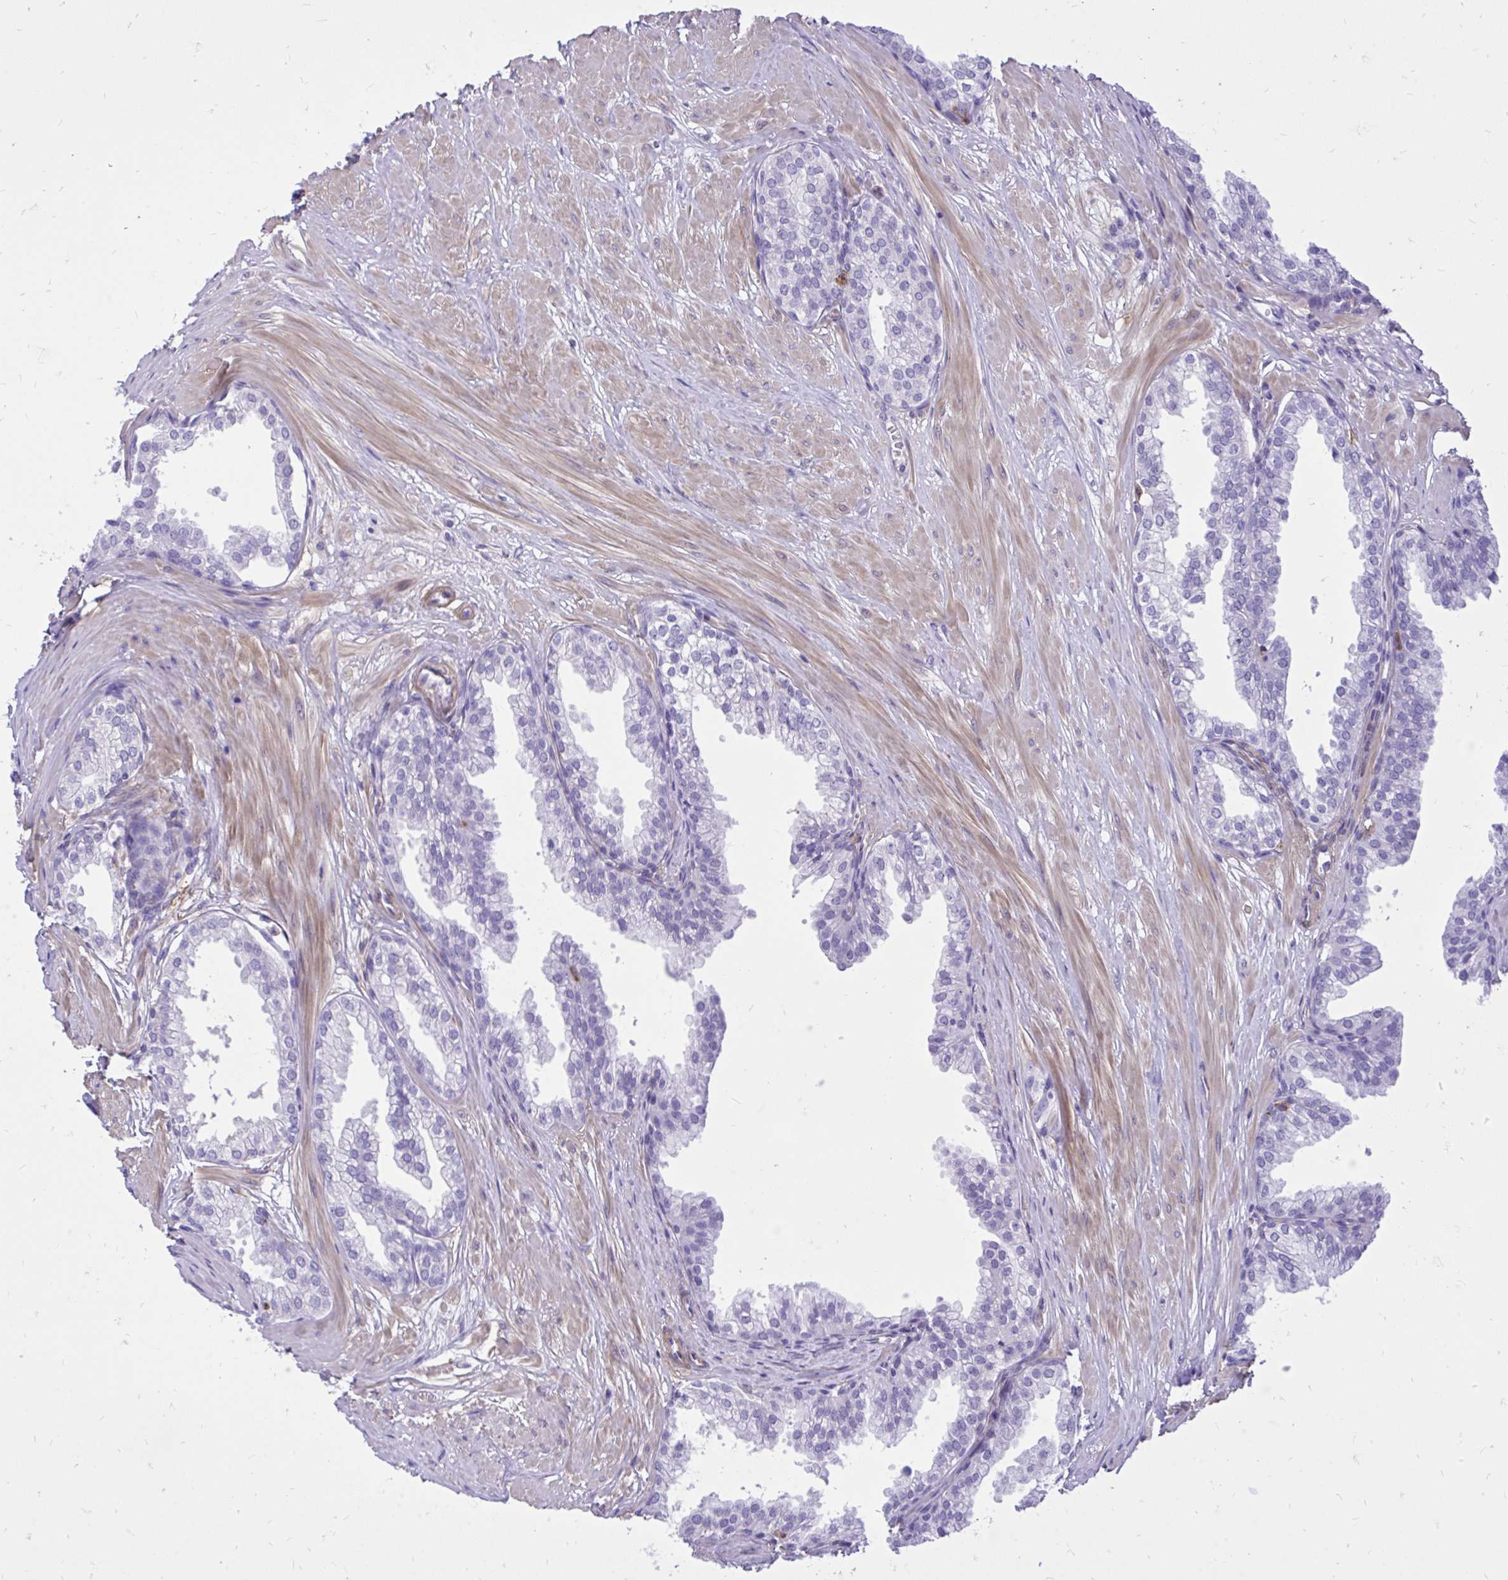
{"staining": {"intensity": "negative", "quantity": "none", "location": "none"}, "tissue": "prostate", "cell_type": "Glandular cells", "image_type": "normal", "snomed": [{"axis": "morphology", "description": "Normal tissue, NOS"}, {"axis": "topography", "description": "Prostate"}, {"axis": "topography", "description": "Peripheral nerve tissue"}], "caption": "A high-resolution photomicrograph shows immunohistochemistry staining of benign prostate, which displays no significant expression in glandular cells.", "gene": "TLR7", "patient": {"sex": "male", "age": 55}}